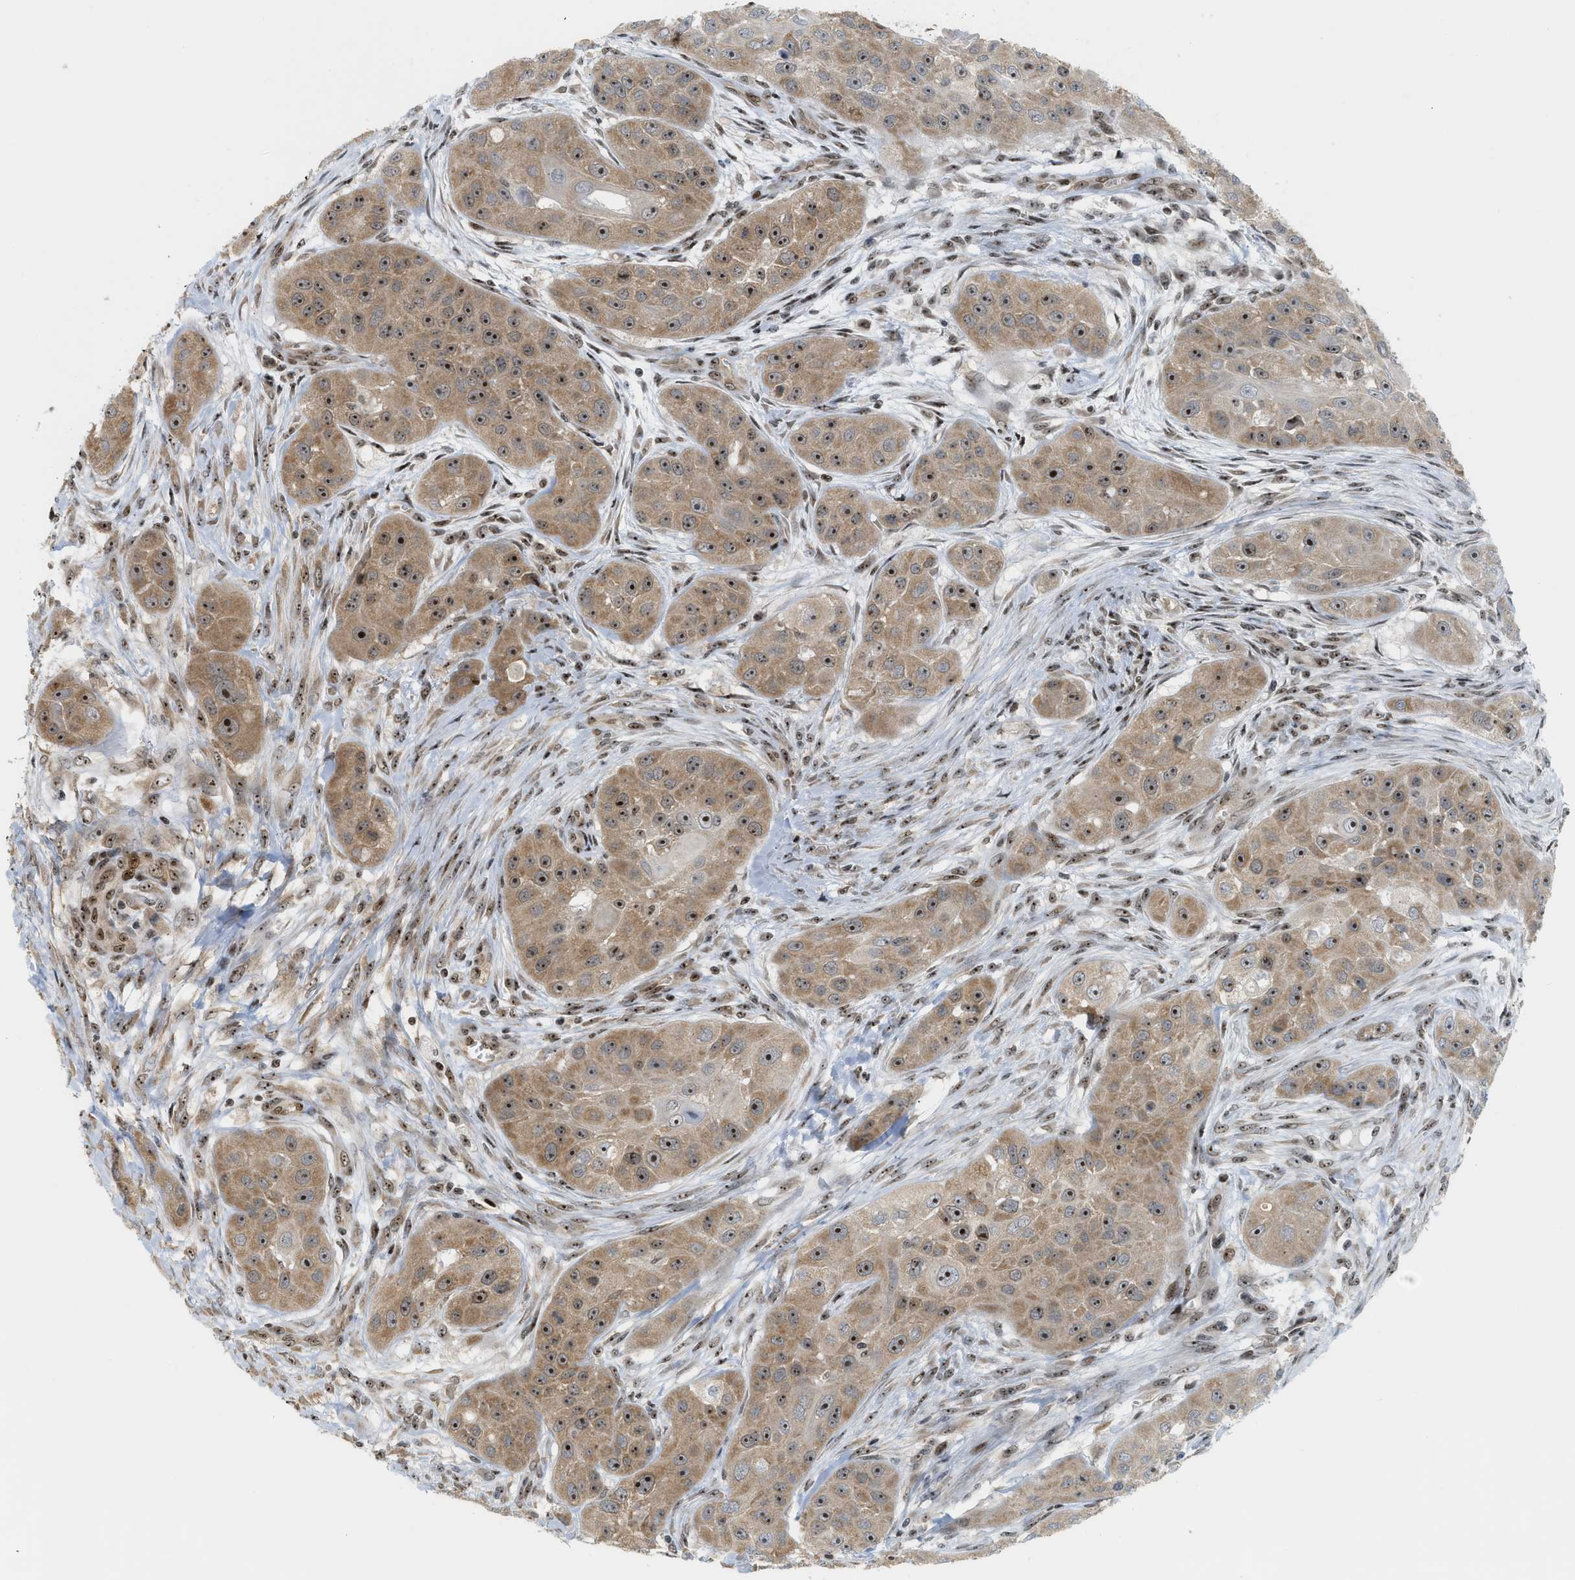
{"staining": {"intensity": "strong", "quantity": "25%-75%", "location": "cytoplasmic/membranous,nuclear"}, "tissue": "head and neck cancer", "cell_type": "Tumor cells", "image_type": "cancer", "snomed": [{"axis": "morphology", "description": "Normal tissue, NOS"}, {"axis": "morphology", "description": "Squamous cell carcinoma, NOS"}, {"axis": "topography", "description": "Skeletal muscle"}, {"axis": "topography", "description": "Head-Neck"}], "caption": "Immunohistochemistry (IHC) histopathology image of neoplastic tissue: human head and neck squamous cell carcinoma stained using IHC exhibits high levels of strong protein expression localized specifically in the cytoplasmic/membranous and nuclear of tumor cells, appearing as a cytoplasmic/membranous and nuclear brown color.", "gene": "ZNF22", "patient": {"sex": "male", "age": 51}}